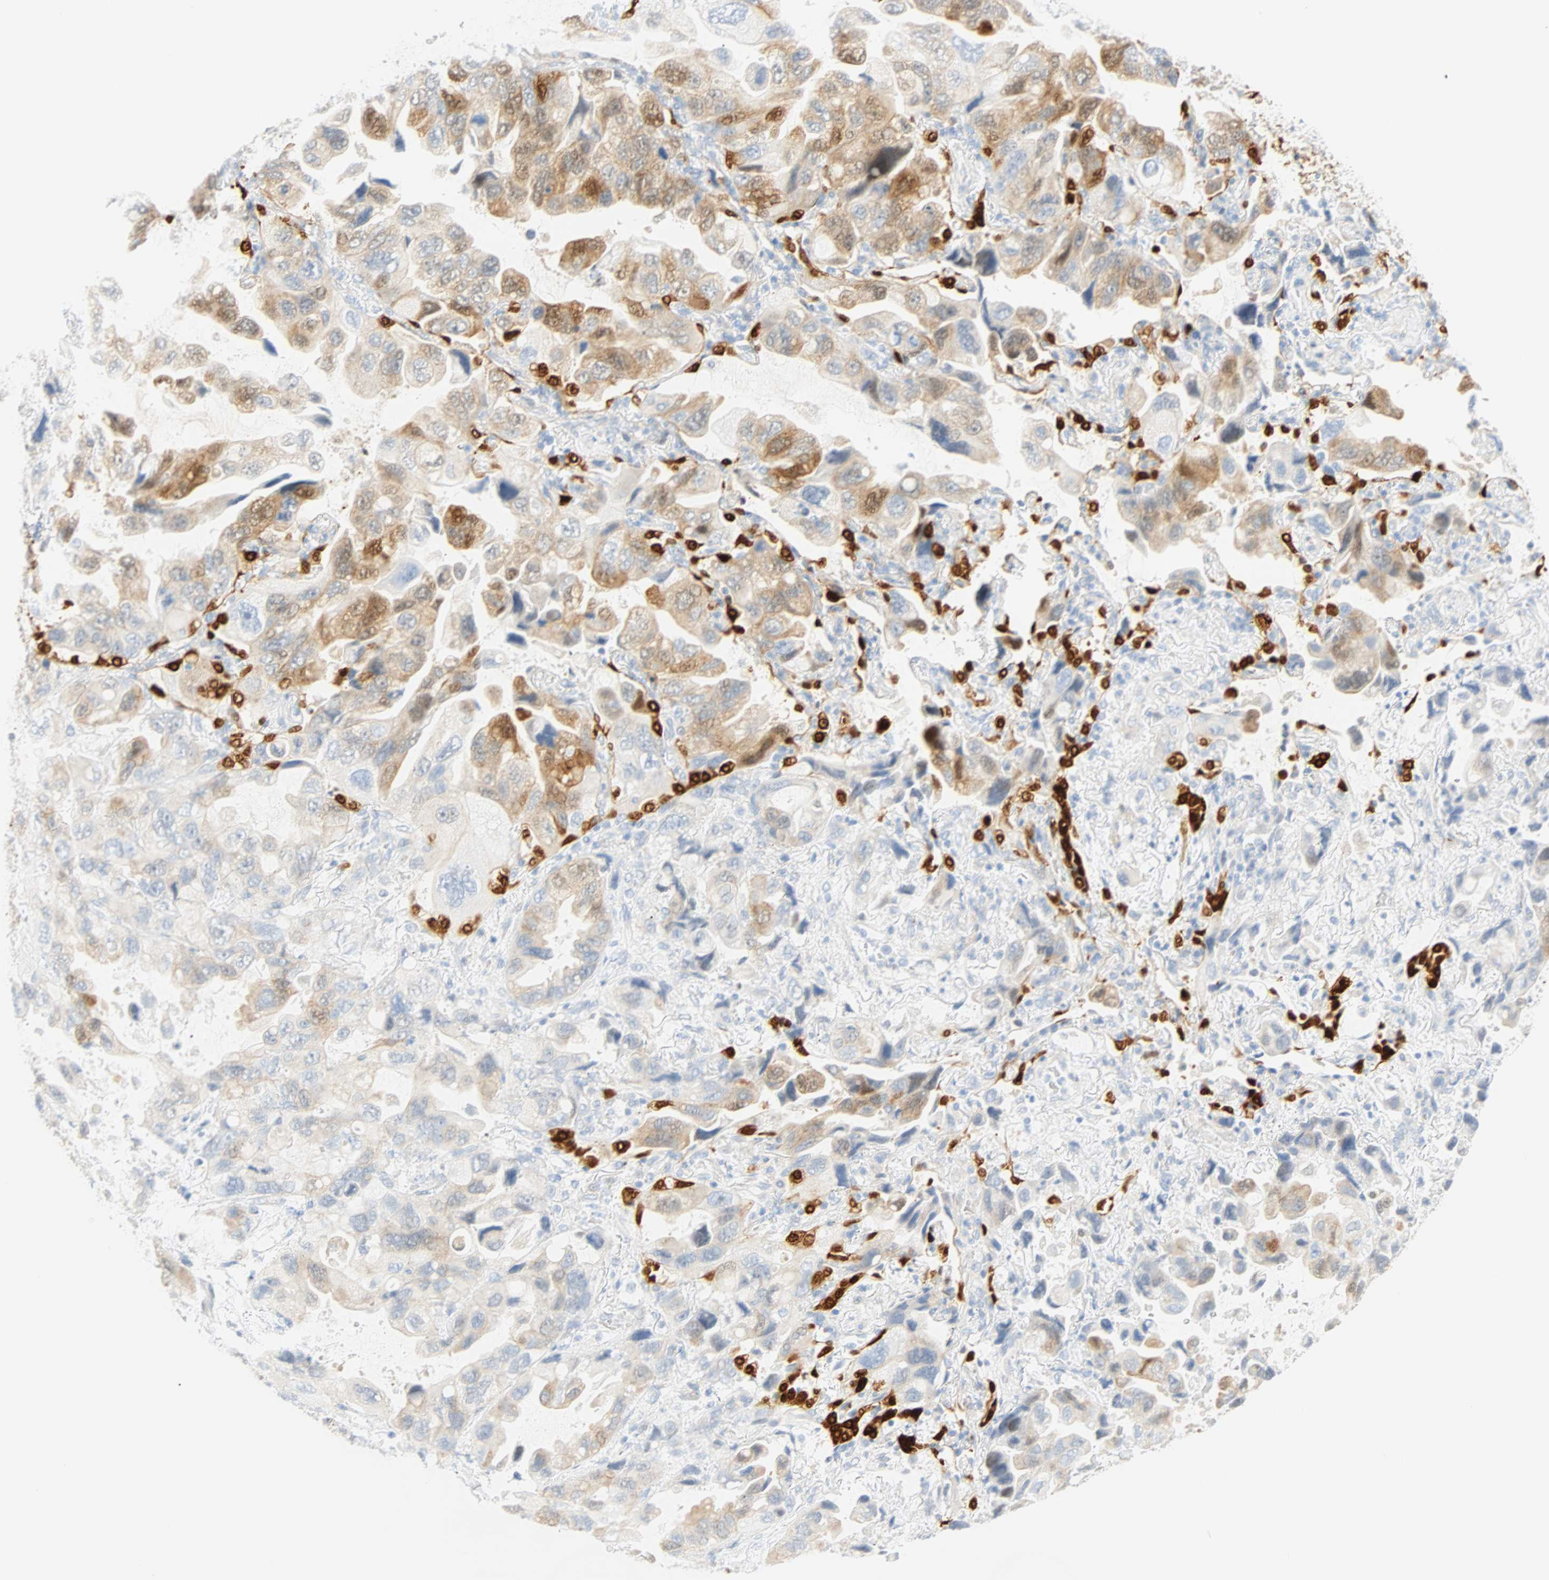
{"staining": {"intensity": "moderate", "quantity": "<25%", "location": "cytoplasmic/membranous,nuclear"}, "tissue": "lung cancer", "cell_type": "Tumor cells", "image_type": "cancer", "snomed": [{"axis": "morphology", "description": "Squamous cell carcinoma, NOS"}, {"axis": "topography", "description": "Lung"}], "caption": "Lung squamous cell carcinoma stained with a protein marker demonstrates moderate staining in tumor cells.", "gene": "SELENBP1", "patient": {"sex": "female", "age": 73}}